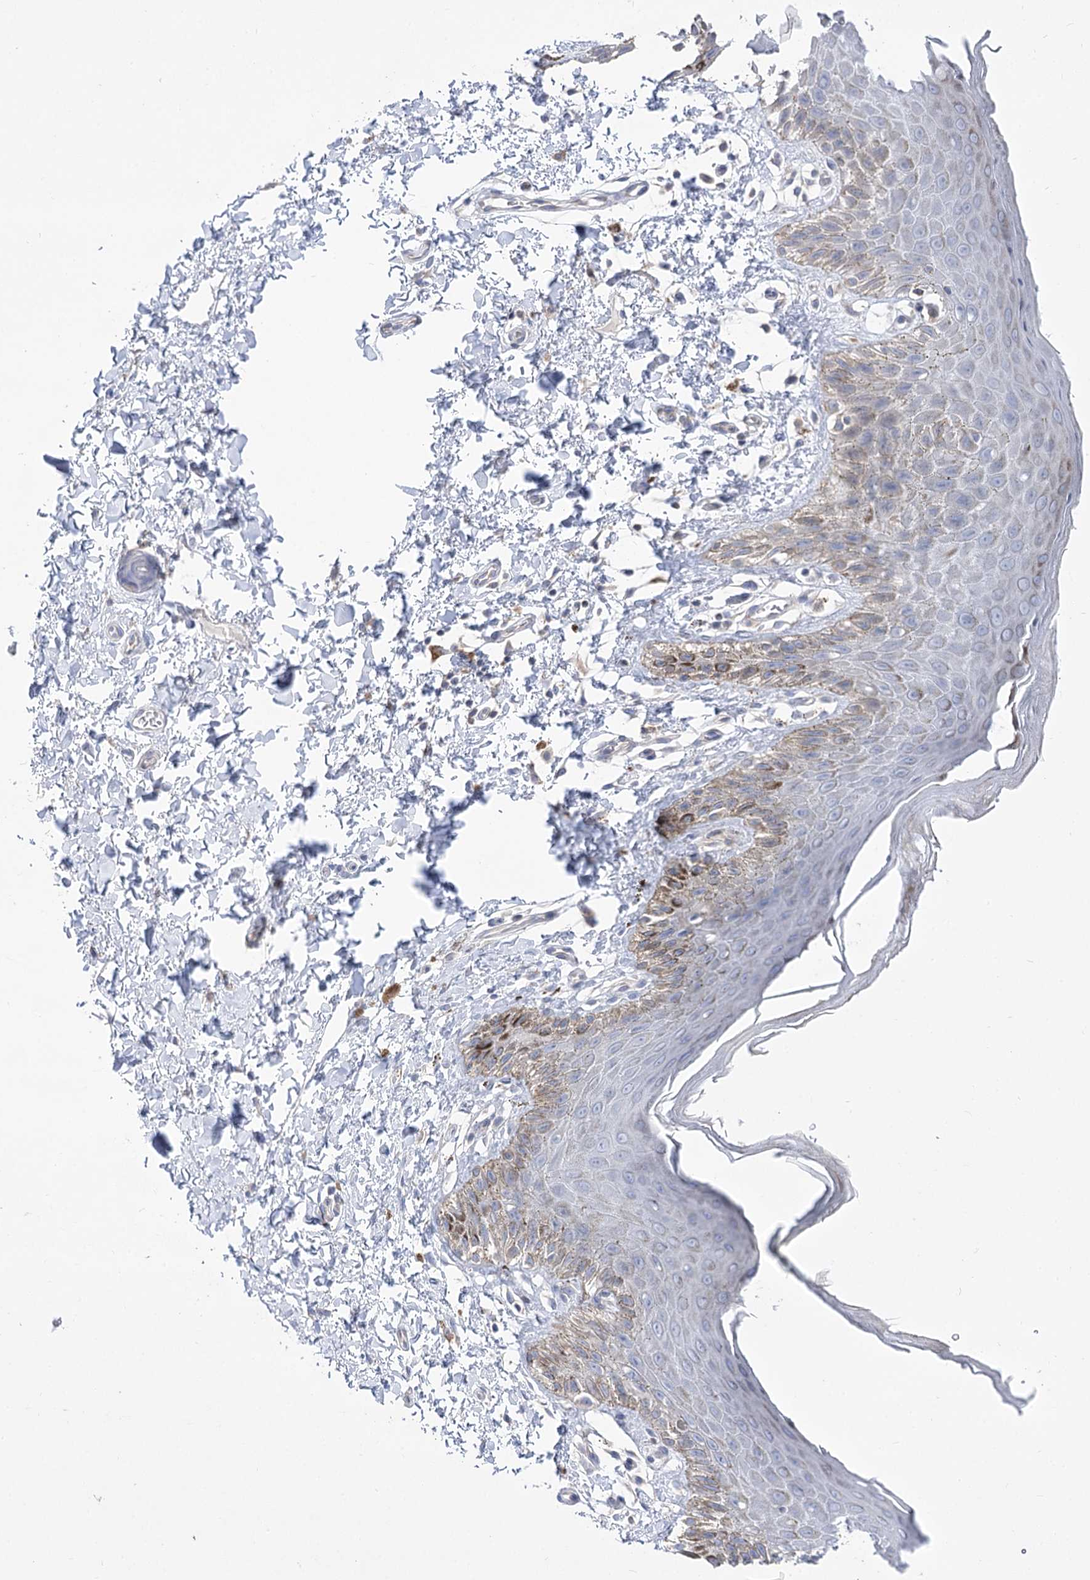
{"staining": {"intensity": "moderate", "quantity": "<25%", "location": "cytoplasmic/membranous"}, "tissue": "skin", "cell_type": "Epidermal cells", "image_type": "normal", "snomed": [{"axis": "morphology", "description": "Normal tissue, NOS"}, {"axis": "topography", "description": "Anal"}], "caption": "A brown stain highlights moderate cytoplasmic/membranous staining of a protein in epidermal cells of benign human skin. The staining was performed using DAB to visualize the protein expression in brown, while the nuclei were stained in blue with hematoxylin (Magnification: 20x).", "gene": "HELT", "patient": {"sex": "male", "age": 44}}